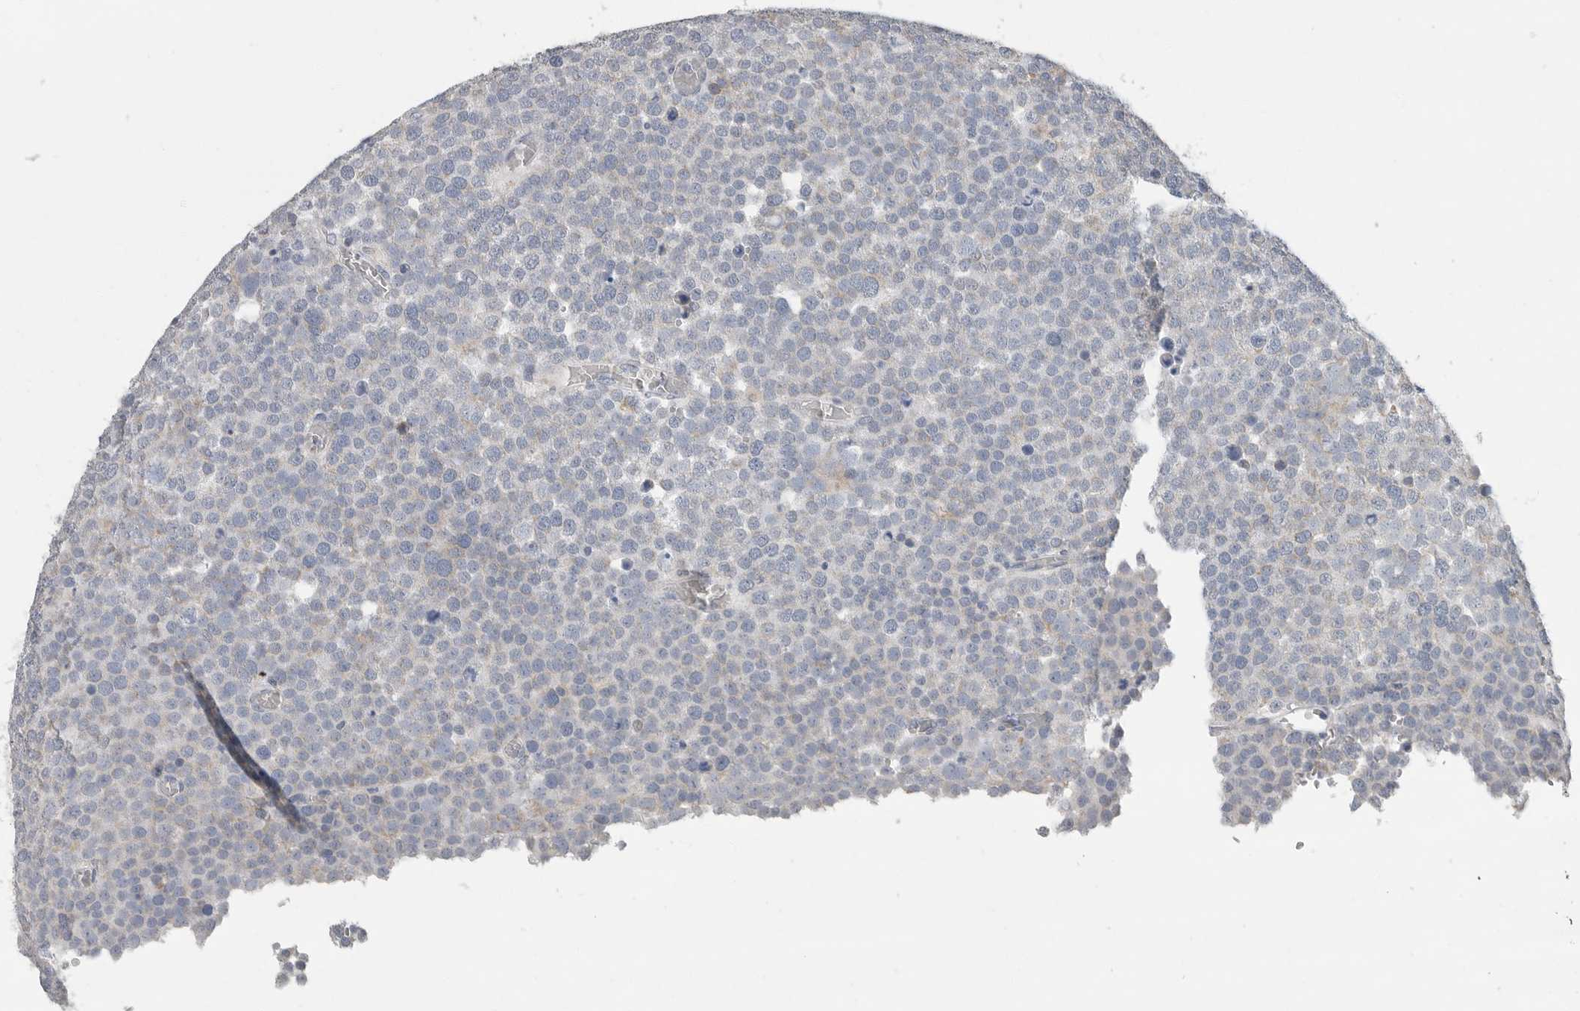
{"staining": {"intensity": "weak", "quantity": "<25%", "location": "cytoplasmic/membranous"}, "tissue": "testis cancer", "cell_type": "Tumor cells", "image_type": "cancer", "snomed": [{"axis": "morphology", "description": "Seminoma, NOS"}, {"axis": "topography", "description": "Testis"}], "caption": "Immunohistochemistry (IHC) of testis cancer exhibits no positivity in tumor cells.", "gene": "PLN", "patient": {"sex": "male", "age": 71}}